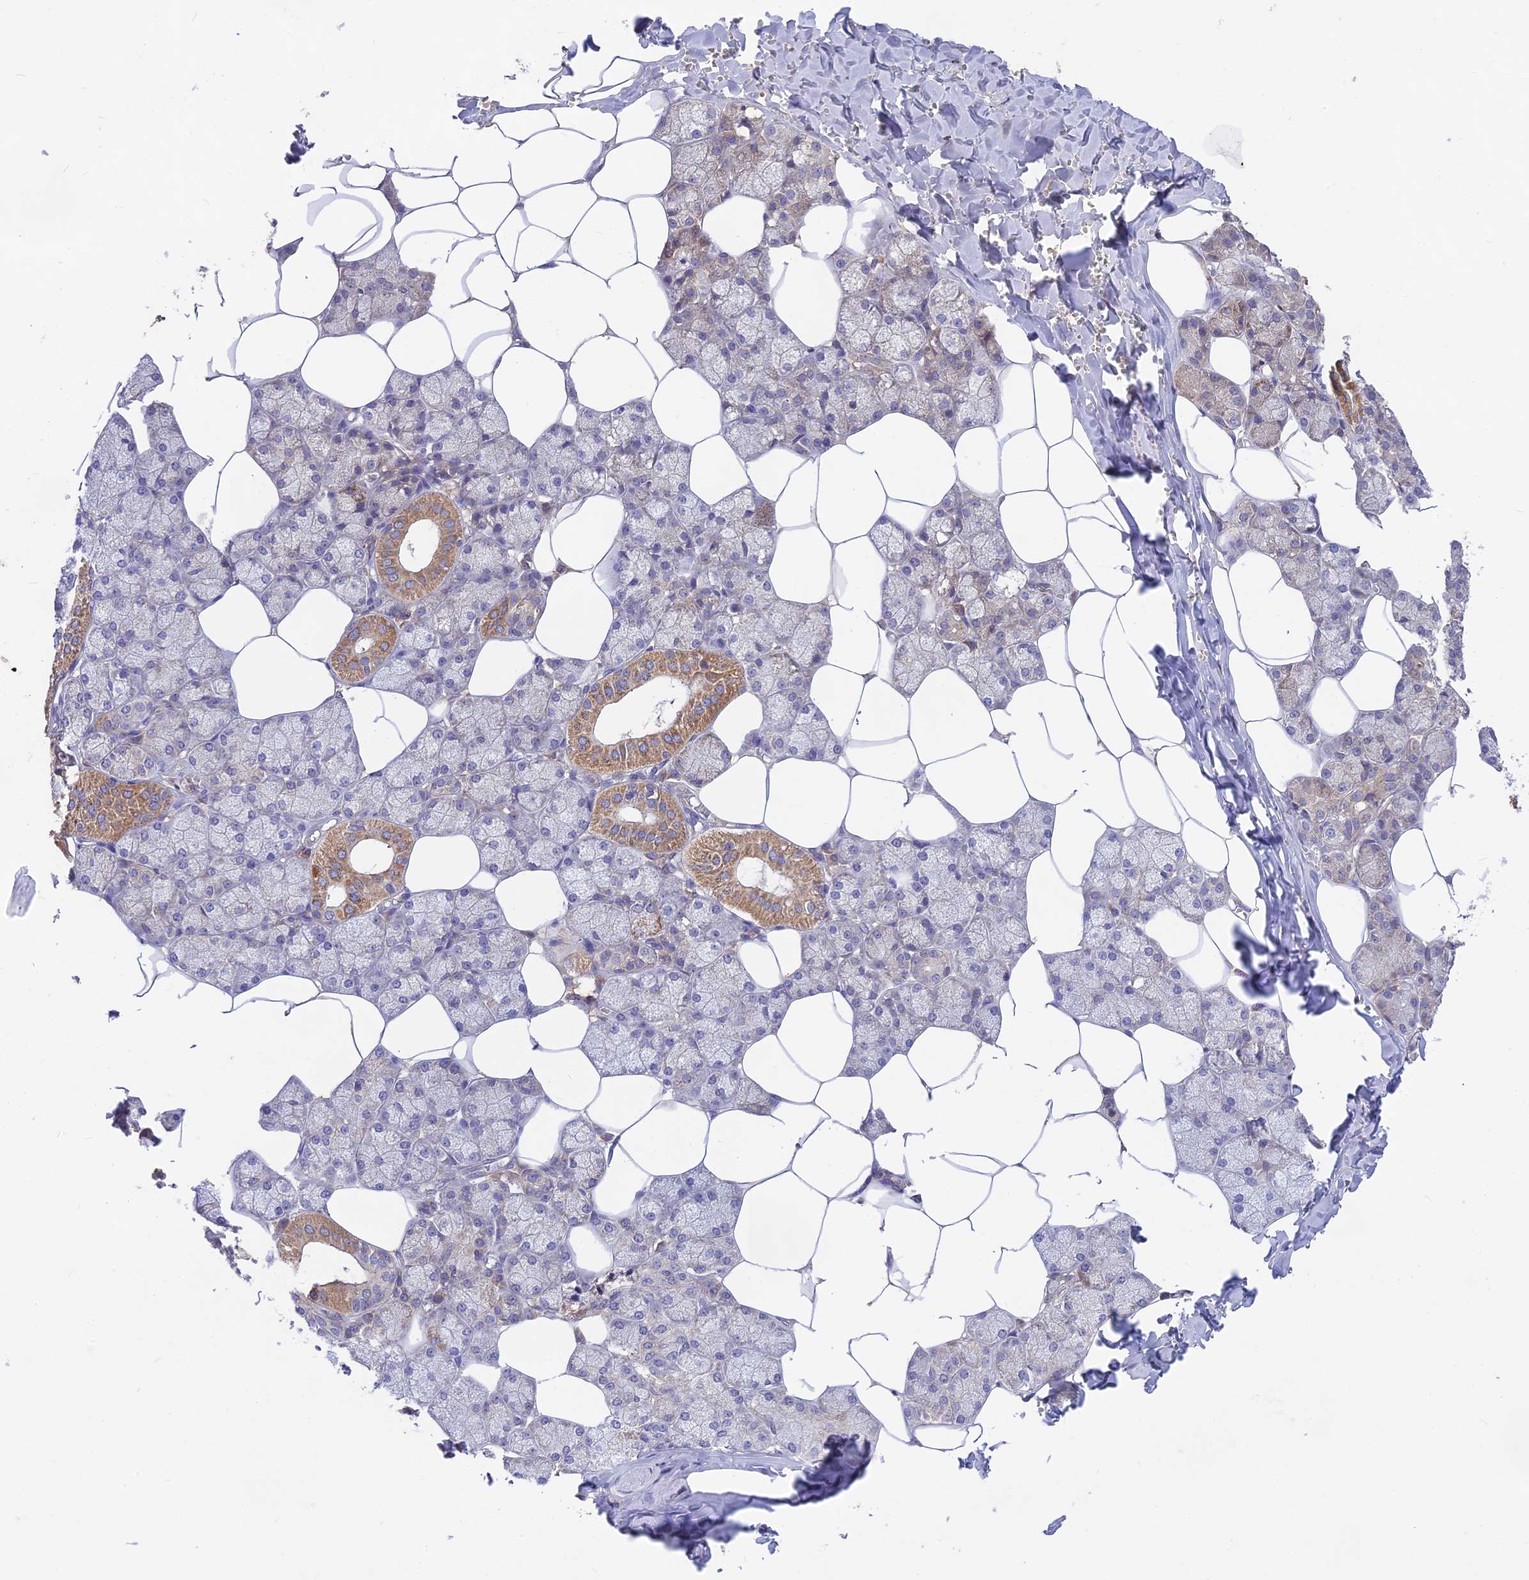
{"staining": {"intensity": "moderate", "quantity": "25%-75%", "location": "cytoplasmic/membranous"}, "tissue": "salivary gland", "cell_type": "Glandular cells", "image_type": "normal", "snomed": [{"axis": "morphology", "description": "Normal tissue, NOS"}, {"axis": "topography", "description": "Salivary gland"}], "caption": "Moderate cytoplasmic/membranous protein staining is seen in about 25%-75% of glandular cells in salivary gland.", "gene": "NUDT8", "patient": {"sex": "male", "age": 62}}